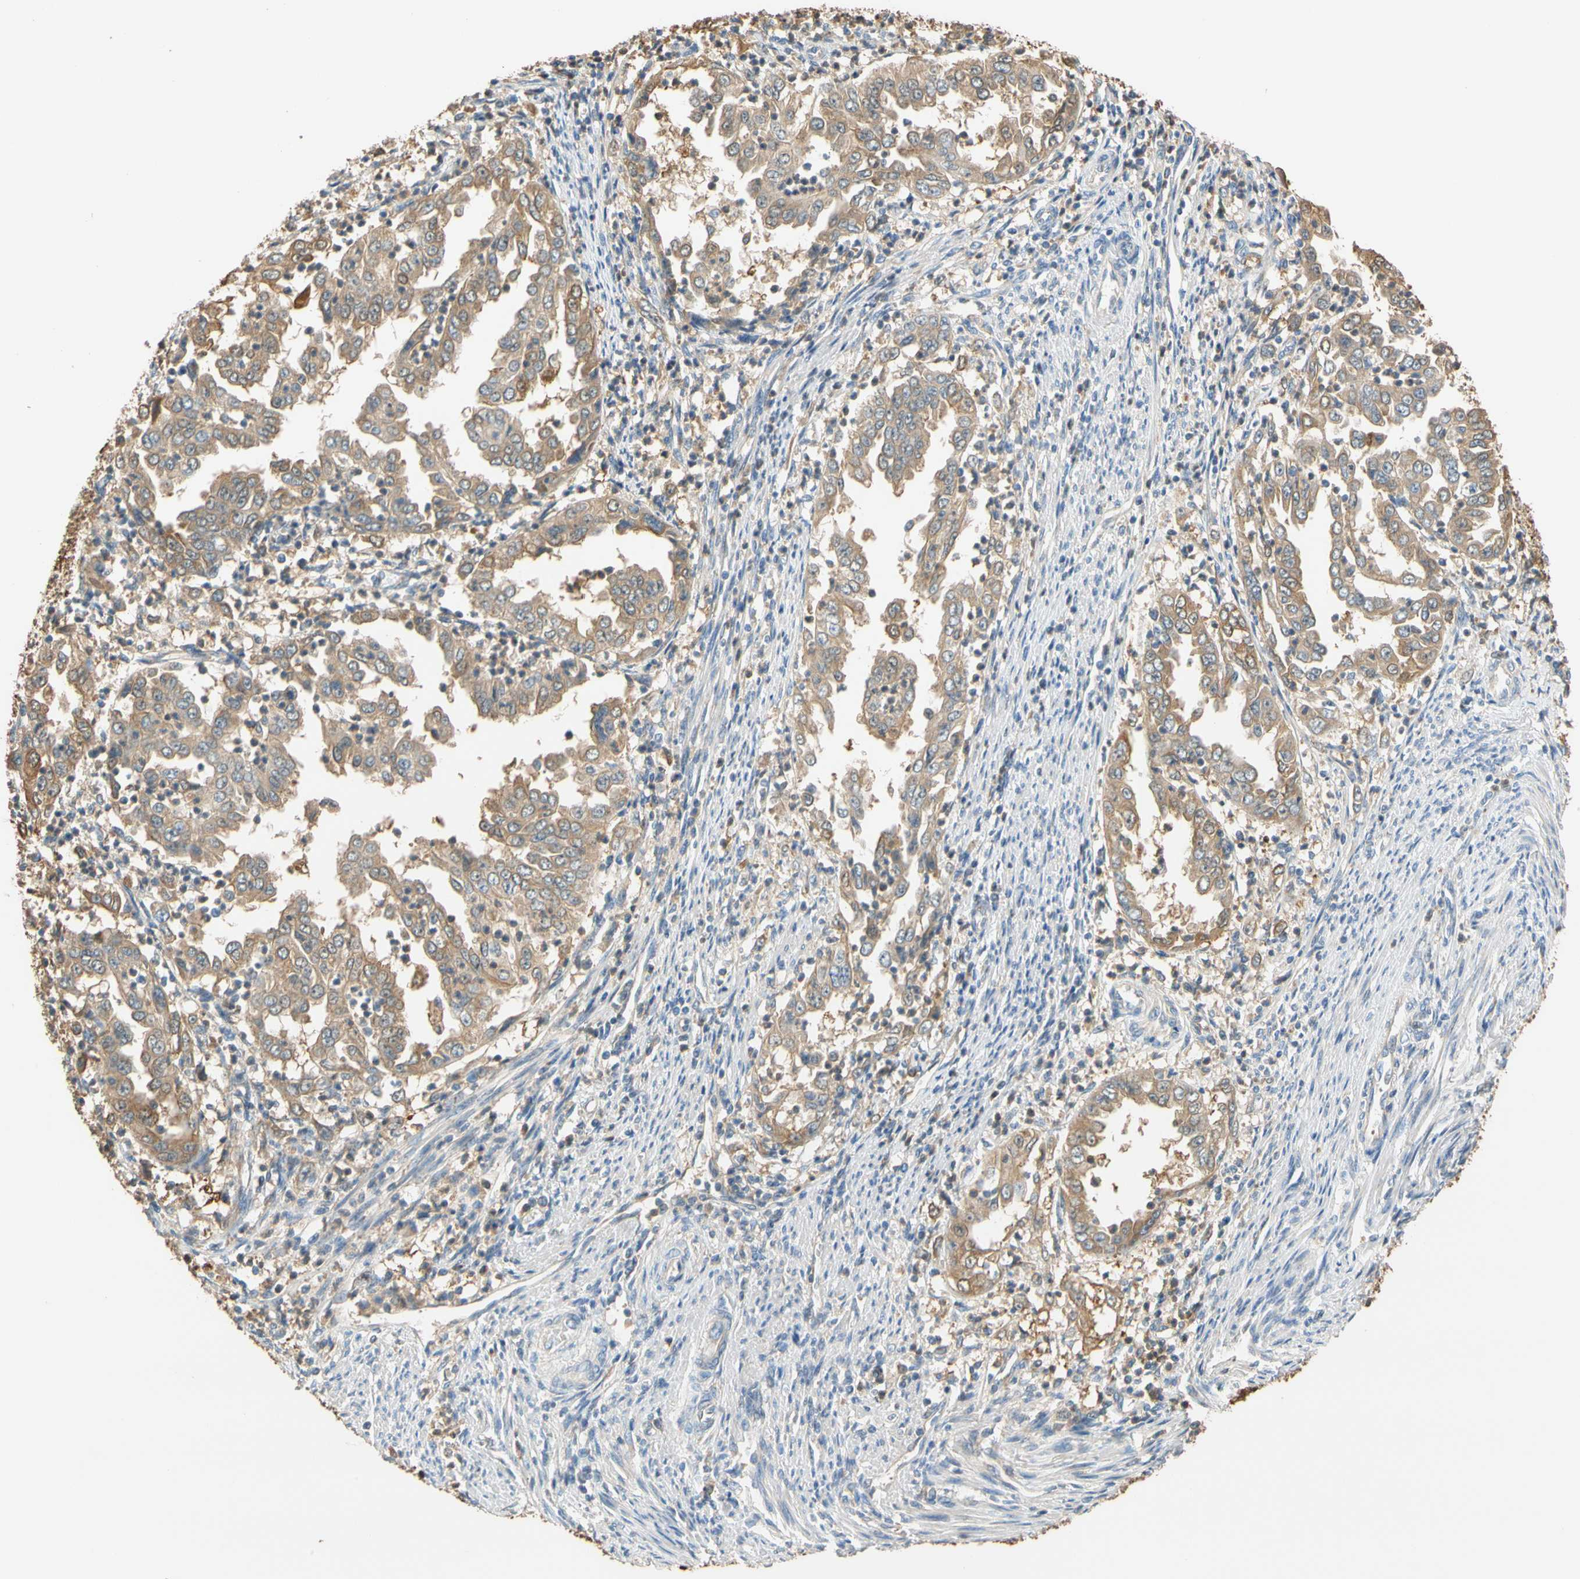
{"staining": {"intensity": "weak", "quantity": ">75%", "location": "cytoplasmic/membranous"}, "tissue": "endometrial cancer", "cell_type": "Tumor cells", "image_type": "cancer", "snomed": [{"axis": "morphology", "description": "Adenocarcinoma, NOS"}, {"axis": "topography", "description": "Endometrium"}], "caption": "Weak cytoplasmic/membranous staining is present in about >75% of tumor cells in adenocarcinoma (endometrial).", "gene": "GPSM2", "patient": {"sex": "female", "age": 85}}